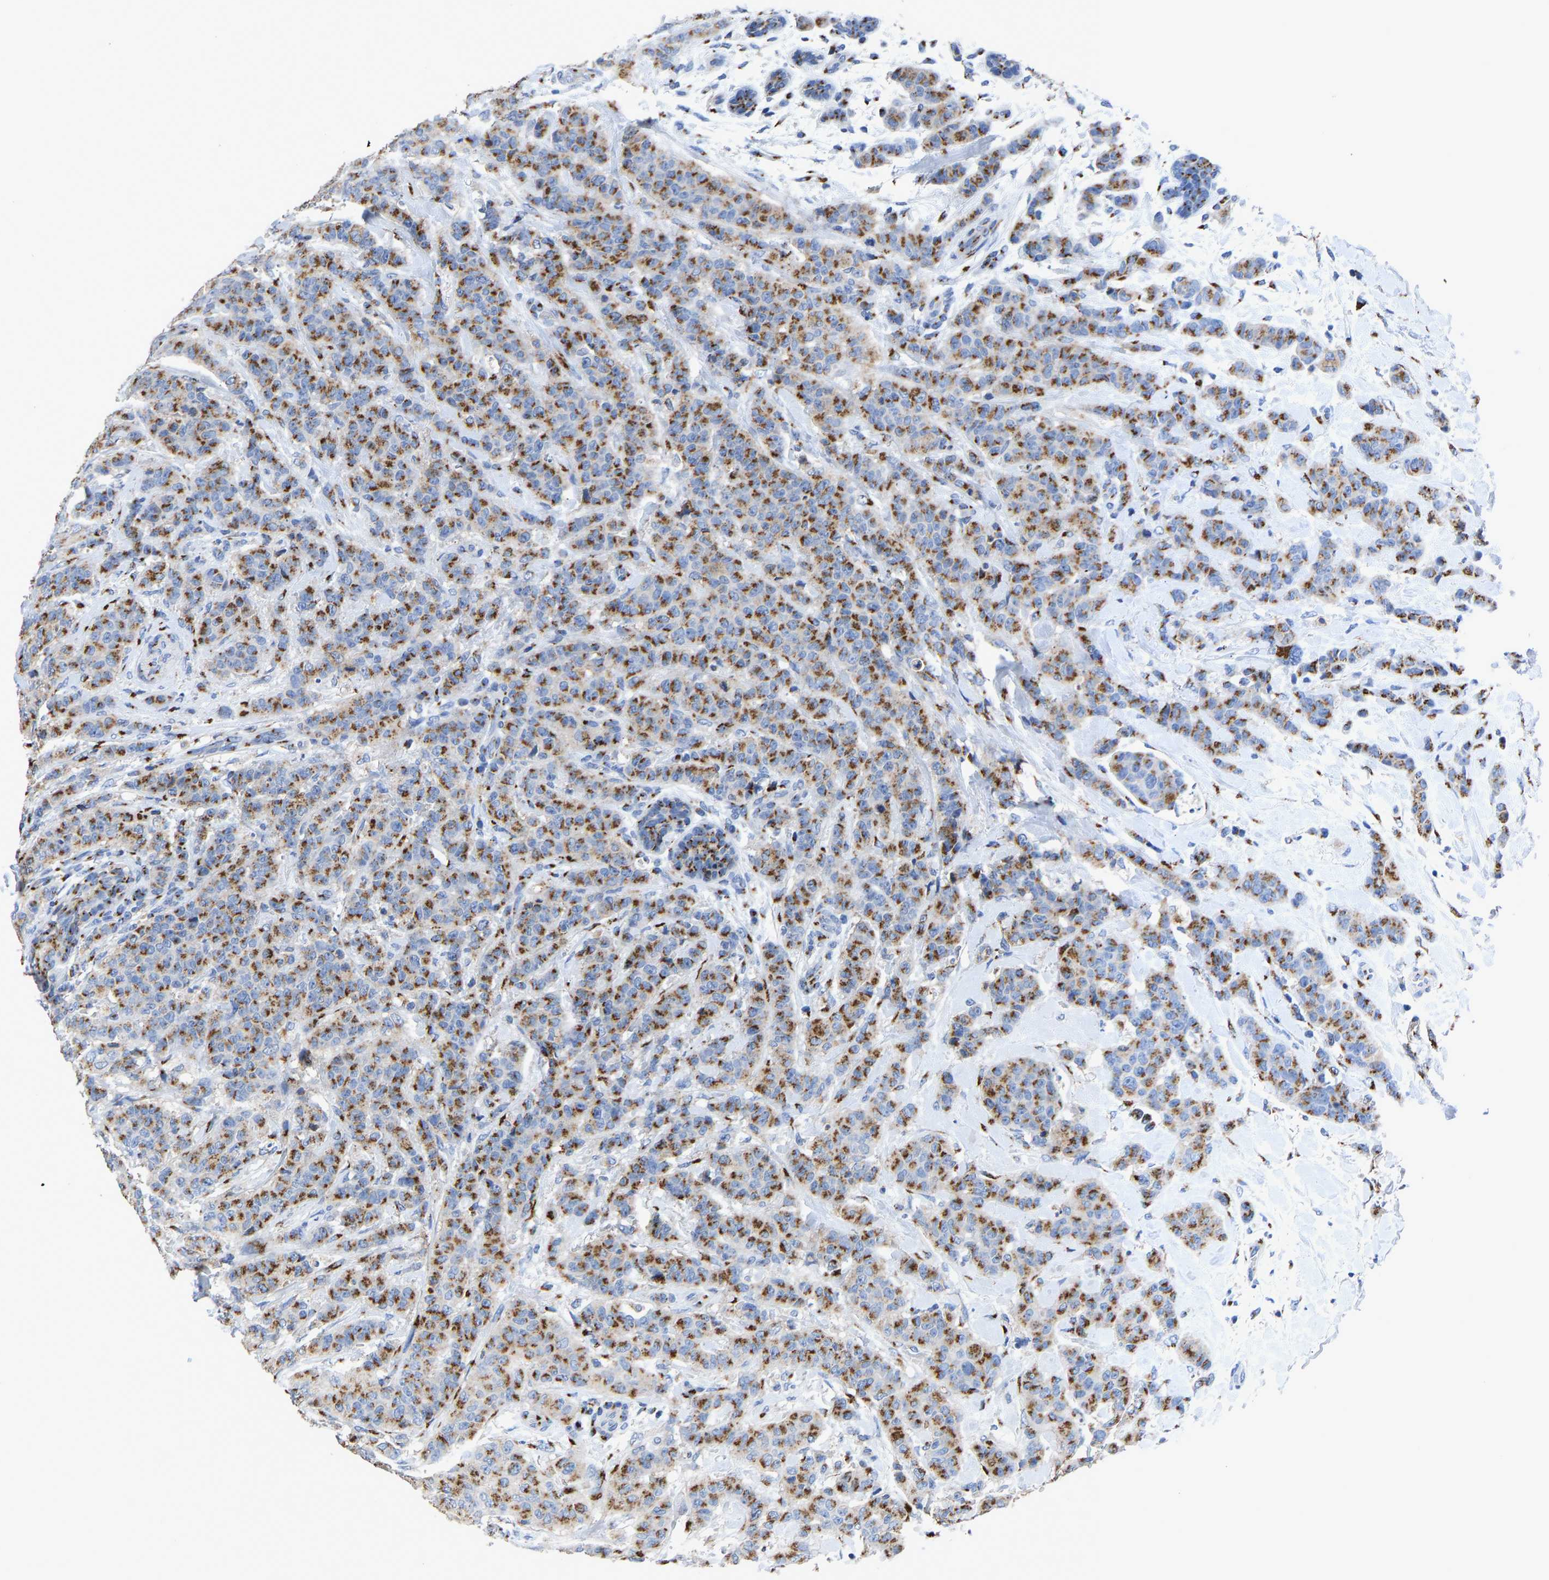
{"staining": {"intensity": "moderate", "quantity": ">75%", "location": "cytoplasmic/membranous"}, "tissue": "breast cancer", "cell_type": "Tumor cells", "image_type": "cancer", "snomed": [{"axis": "morphology", "description": "Normal tissue, NOS"}, {"axis": "morphology", "description": "Duct carcinoma"}, {"axis": "topography", "description": "Breast"}], "caption": "Protein expression by immunohistochemistry displays moderate cytoplasmic/membranous positivity in approximately >75% of tumor cells in breast cancer (intraductal carcinoma).", "gene": "TMEM87A", "patient": {"sex": "female", "age": 40}}